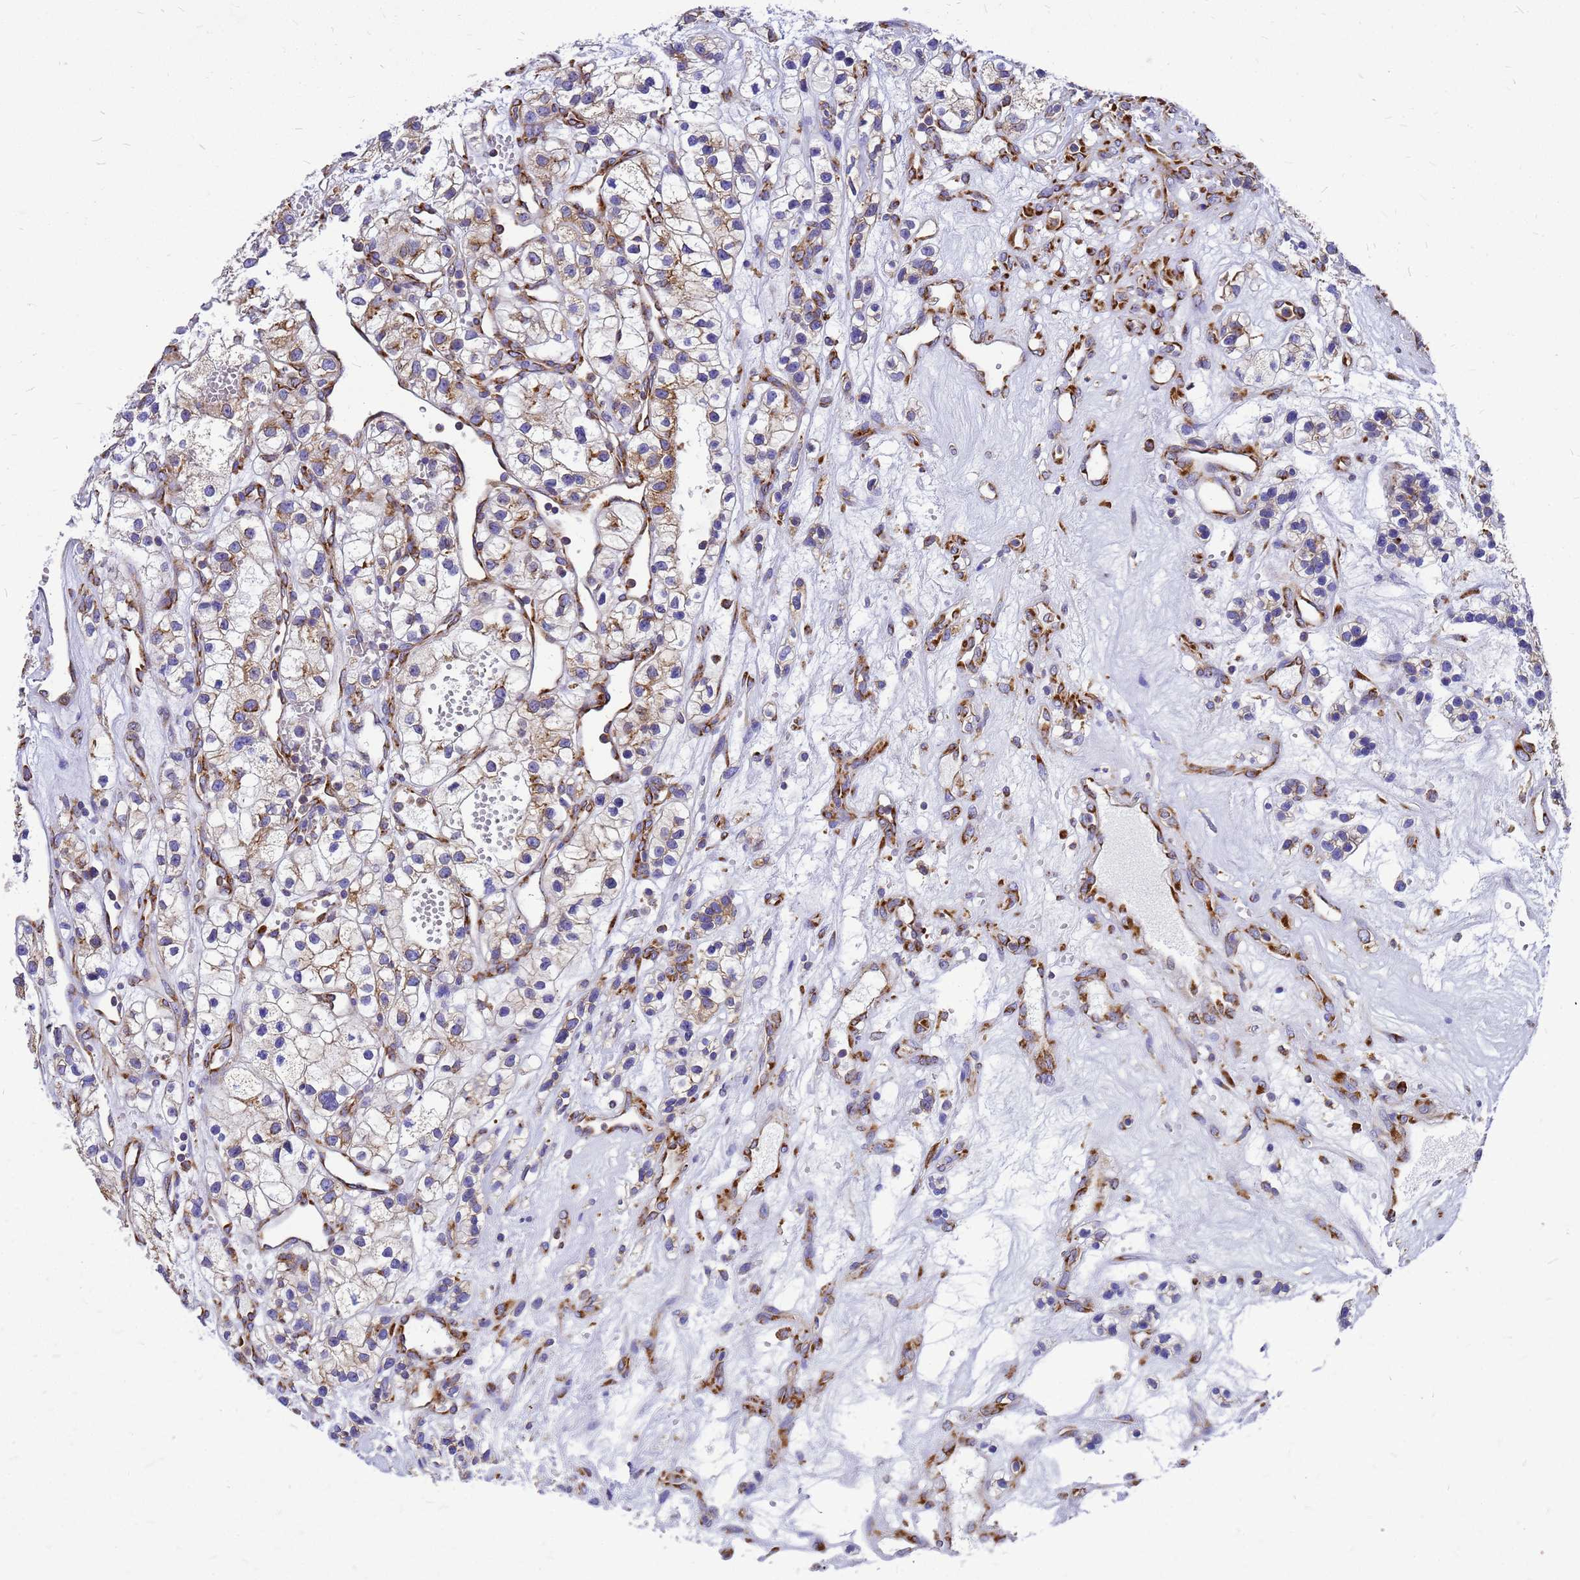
{"staining": {"intensity": "weak", "quantity": "25%-75%", "location": "cytoplasmic/membranous"}, "tissue": "renal cancer", "cell_type": "Tumor cells", "image_type": "cancer", "snomed": [{"axis": "morphology", "description": "Adenocarcinoma, NOS"}, {"axis": "topography", "description": "Kidney"}], "caption": "Immunohistochemistry (DAB (3,3'-diaminobenzidine)) staining of human adenocarcinoma (renal) reveals weak cytoplasmic/membranous protein positivity in about 25%-75% of tumor cells.", "gene": "EEF1D", "patient": {"sex": "female", "age": 57}}